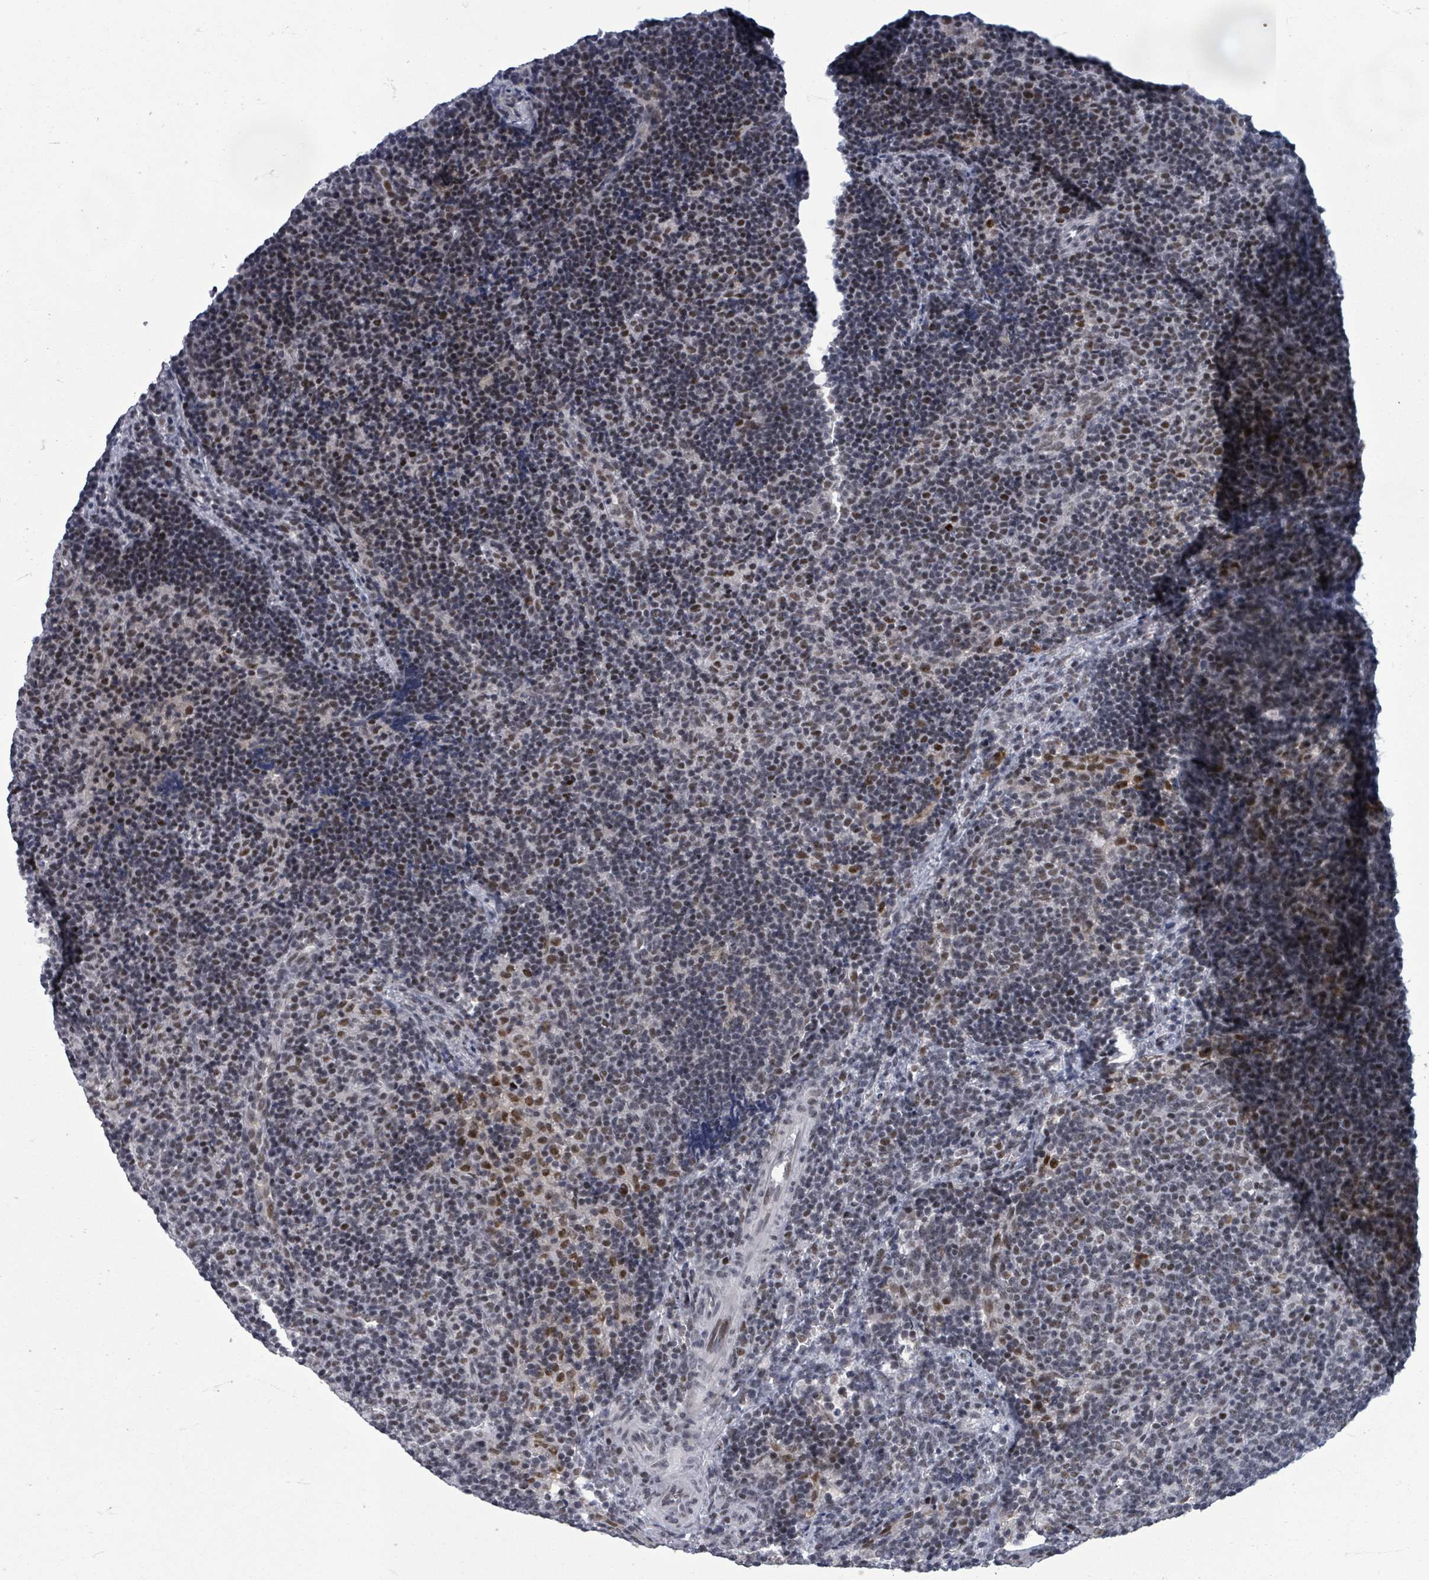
{"staining": {"intensity": "negative", "quantity": "none", "location": "none"}, "tissue": "lymph node", "cell_type": "Germinal center cells", "image_type": "normal", "snomed": [{"axis": "morphology", "description": "Normal tissue, NOS"}, {"axis": "topography", "description": "Lymph node"}], "caption": "Histopathology image shows no significant protein positivity in germinal center cells of benign lymph node.", "gene": "BIVM", "patient": {"sex": "female", "age": 30}}